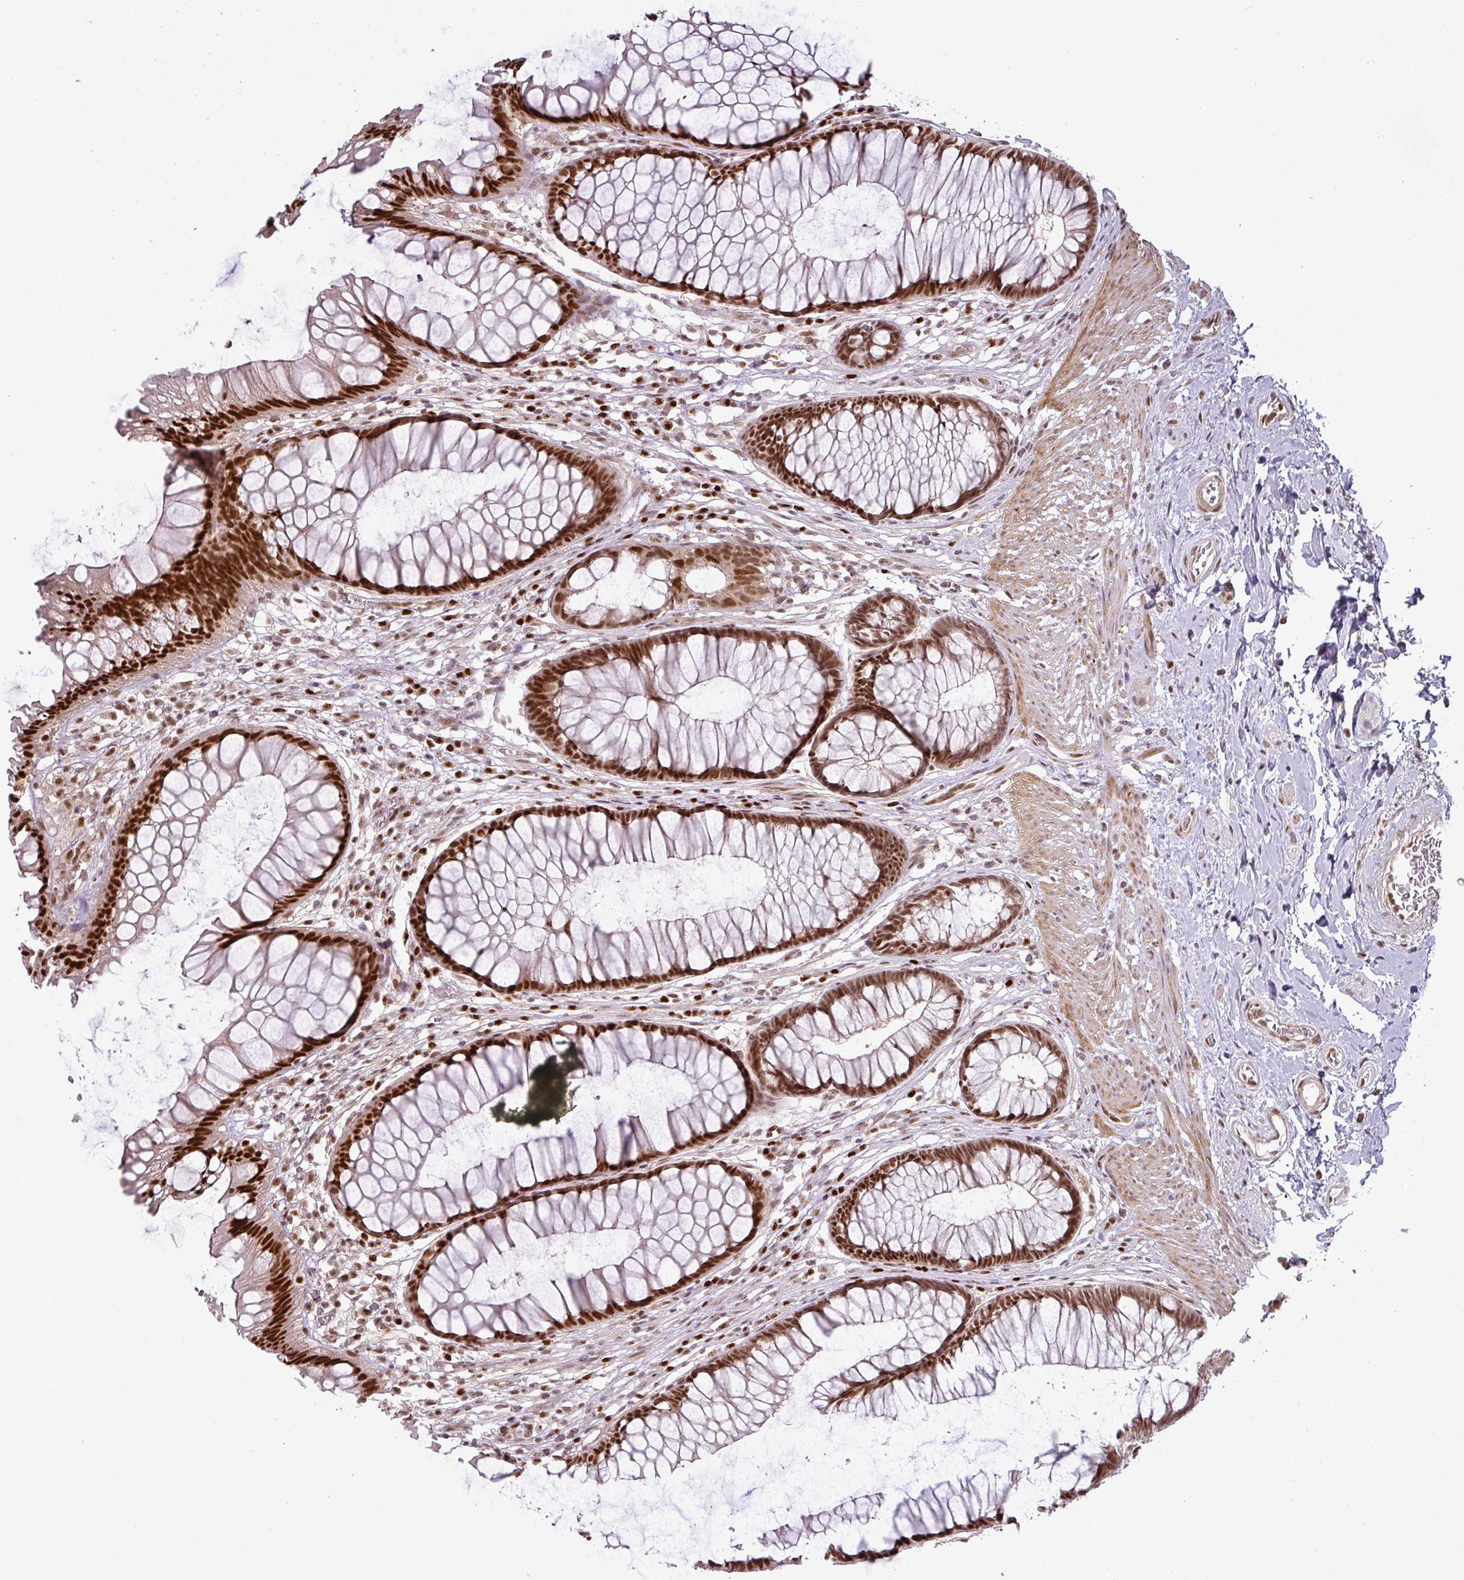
{"staining": {"intensity": "strong", "quantity": ">75%", "location": "nuclear"}, "tissue": "rectum", "cell_type": "Glandular cells", "image_type": "normal", "snomed": [{"axis": "morphology", "description": "Normal tissue, NOS"}, {"axis": "topography", "description": "Smooth muscle"}, {"axis": "topography", "description": "Rectum"}], "caption": "Immunohistochemical staining of benign rectum displays strong nuclear protein positivity in approximately >75% of glandular cells.", "gene": "GPRIN2", "patient": {"sex": "male", "age": 53}}